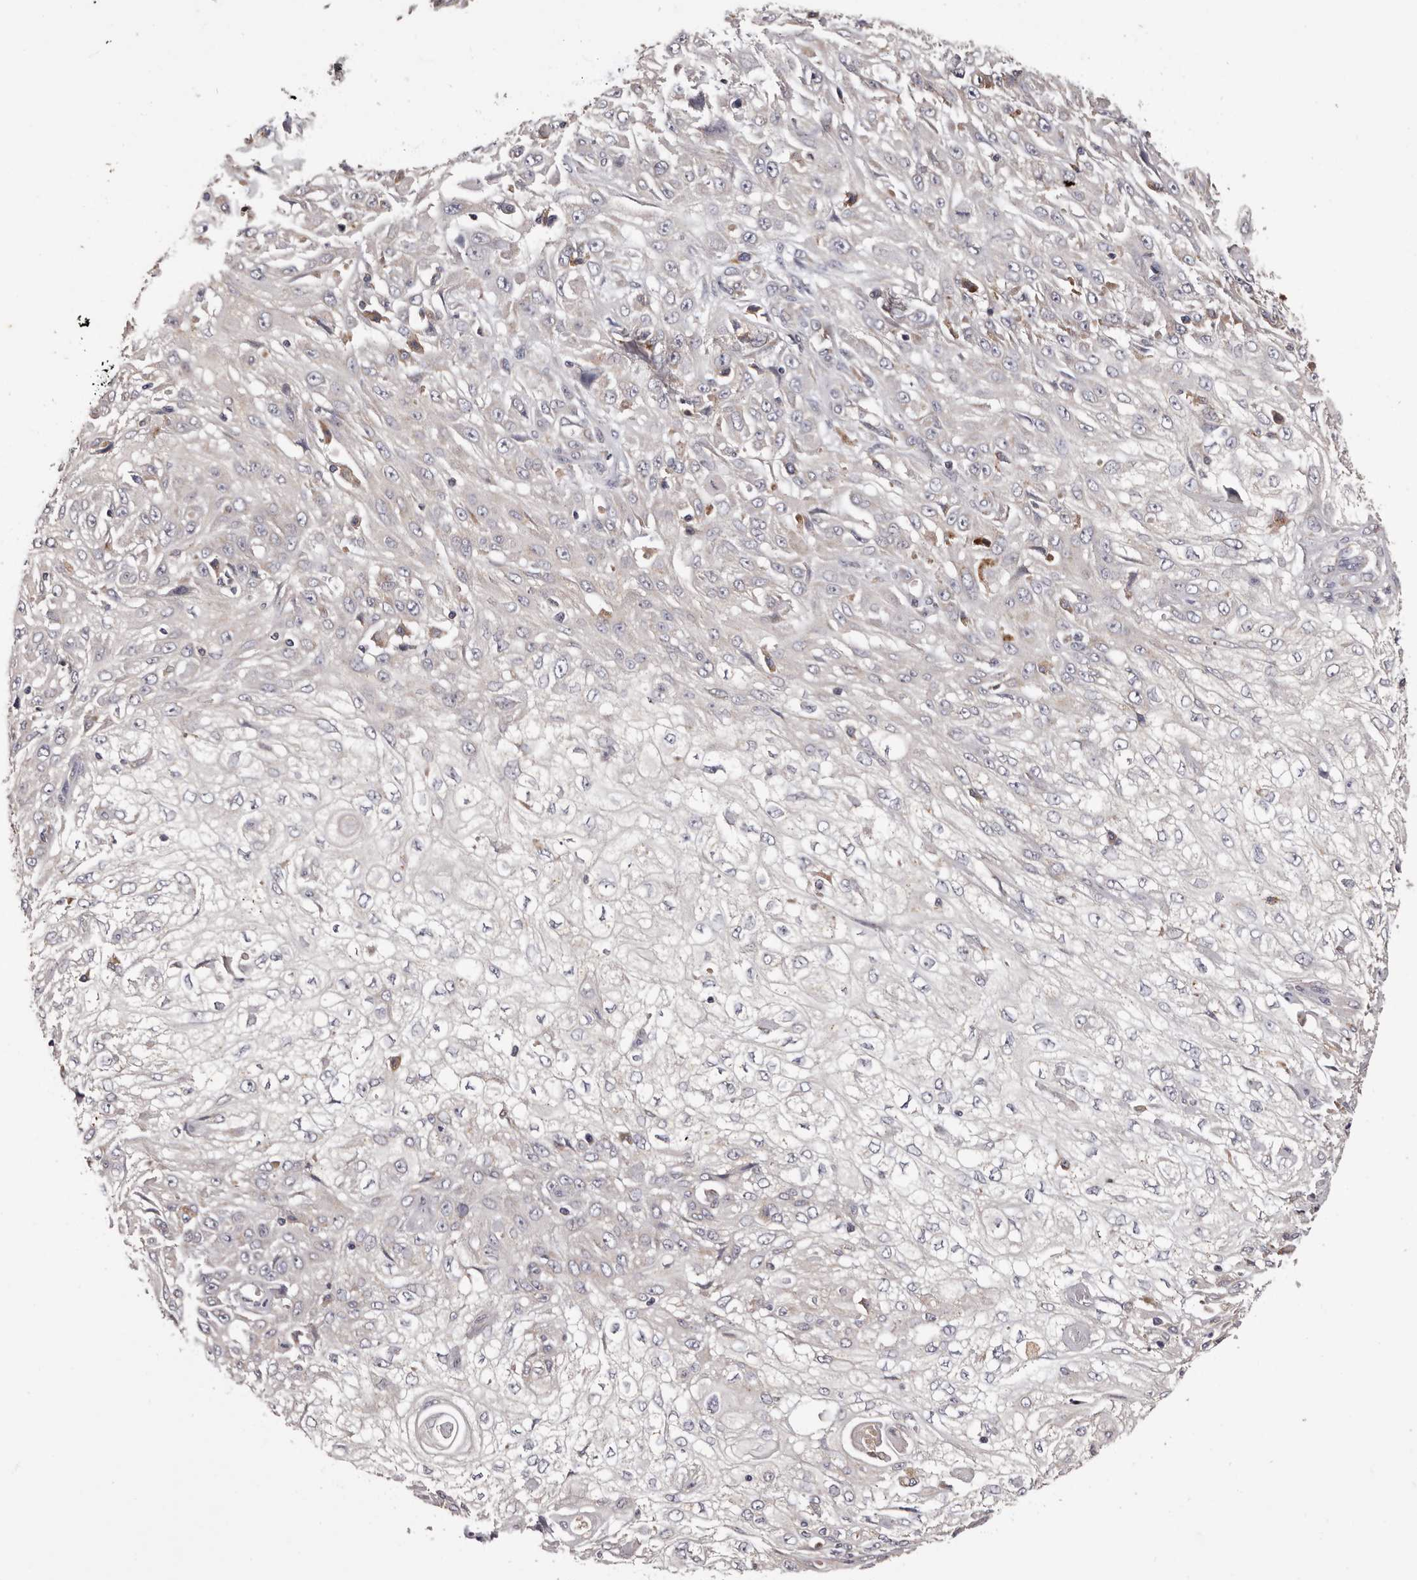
{"staining": {"intensity": "negative", "quantity": "none", "location": "none"}, "tissue": "skin cancer", "cell_type": "Tumor cells", "image_type": "cancer", "snomed": [{"axis": "morphology", "description": "Squamous cell carcinoma, NOS"}, {"axis": "morphology", "description": "Squamous cell carcinoma, metastatic, NOS"}, {"axis": "topography", "description": "Skin"}, {"axis": "topography", "description": "Lymph node"}], "caption": "IHC of skin cancer exhibits no staining in tumor cells. The staining is performed using DAB brown chromogen with nuclei counter-stained in using hematoxylin.", "gene": "ETNK1", "patient": {"sex": "male", "age": 75}}